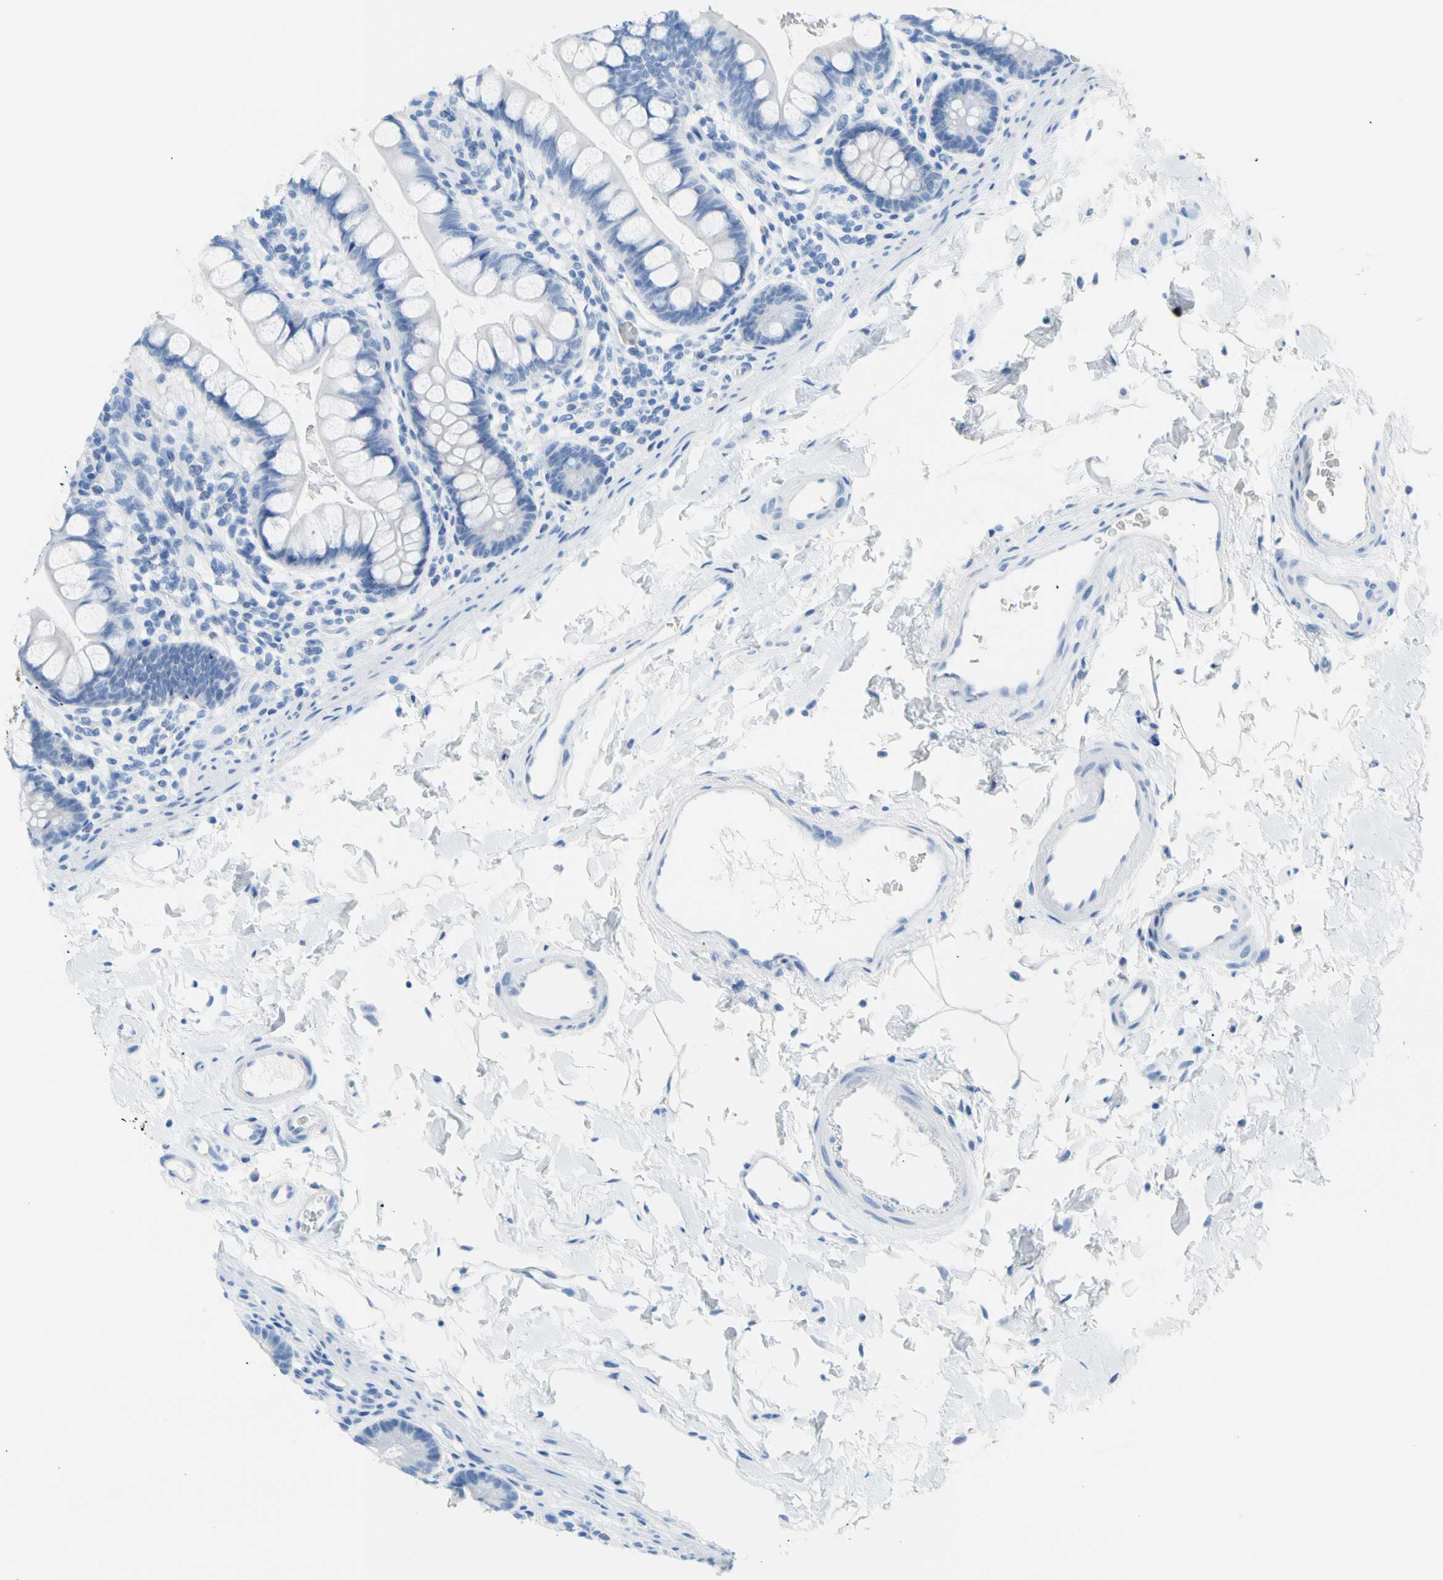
{"staining": {"intensity": "negative", "quantity": "none", "location": "none"}, "tissue": "small intestine", "cell_type": "Glandular cells", "image_type": "normal", "snomed": [{"axis": "morphology", "description": "Normal tissue, NOS"}, {"axis": "topography", "description": "Small intestine"}], "caption": "The micrograph exhibits no staining of glandular cells in unremarkable small intestine.", "gene": "CEL", "patient": {"sex": "female", "age": 58}}